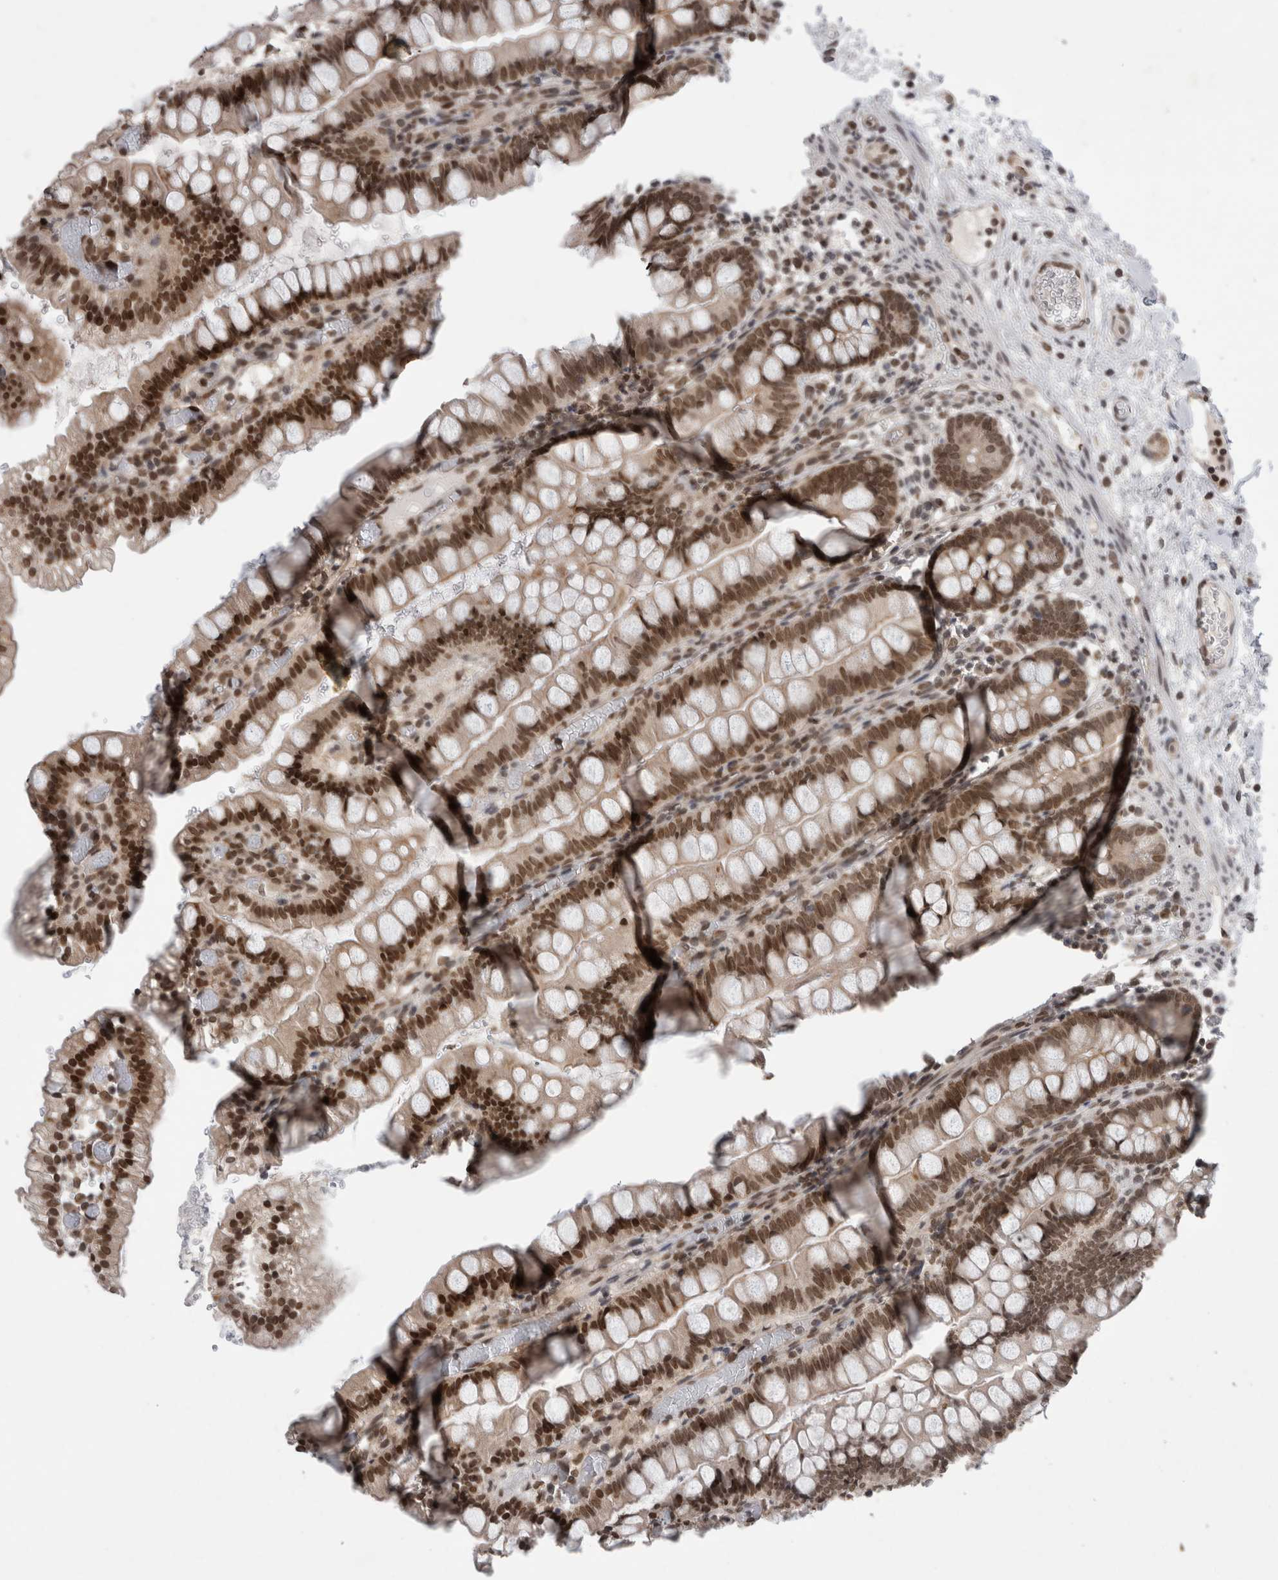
{"staining": {"intensity": "strong", "quantity": ">75%", "location": "cytoplasmic/membranous,nuclear"}, "tissue": "small intestine", "cell_type": "Glandular cells", "image_type": "normal", "snomed": [{"axis": "morphology", "description": "Normal tissue, NOS"}, {"axis": "morphology", "description": "Developmental malformation"}, {"axis": "topography", "description": "Small intestine"}], "caption": "Immunohistochemical staining of benign human small intestine exhibits high levels of strong cytoplasmic/membranous,nuclear positivity in about >75% of glandular cells. The staining was performed using DAB, with brown indicating positive protein expression. Nuclei are stained blue with hematoxylin.", "gene": "ZNF341", "patient": {"sex": "male"}}